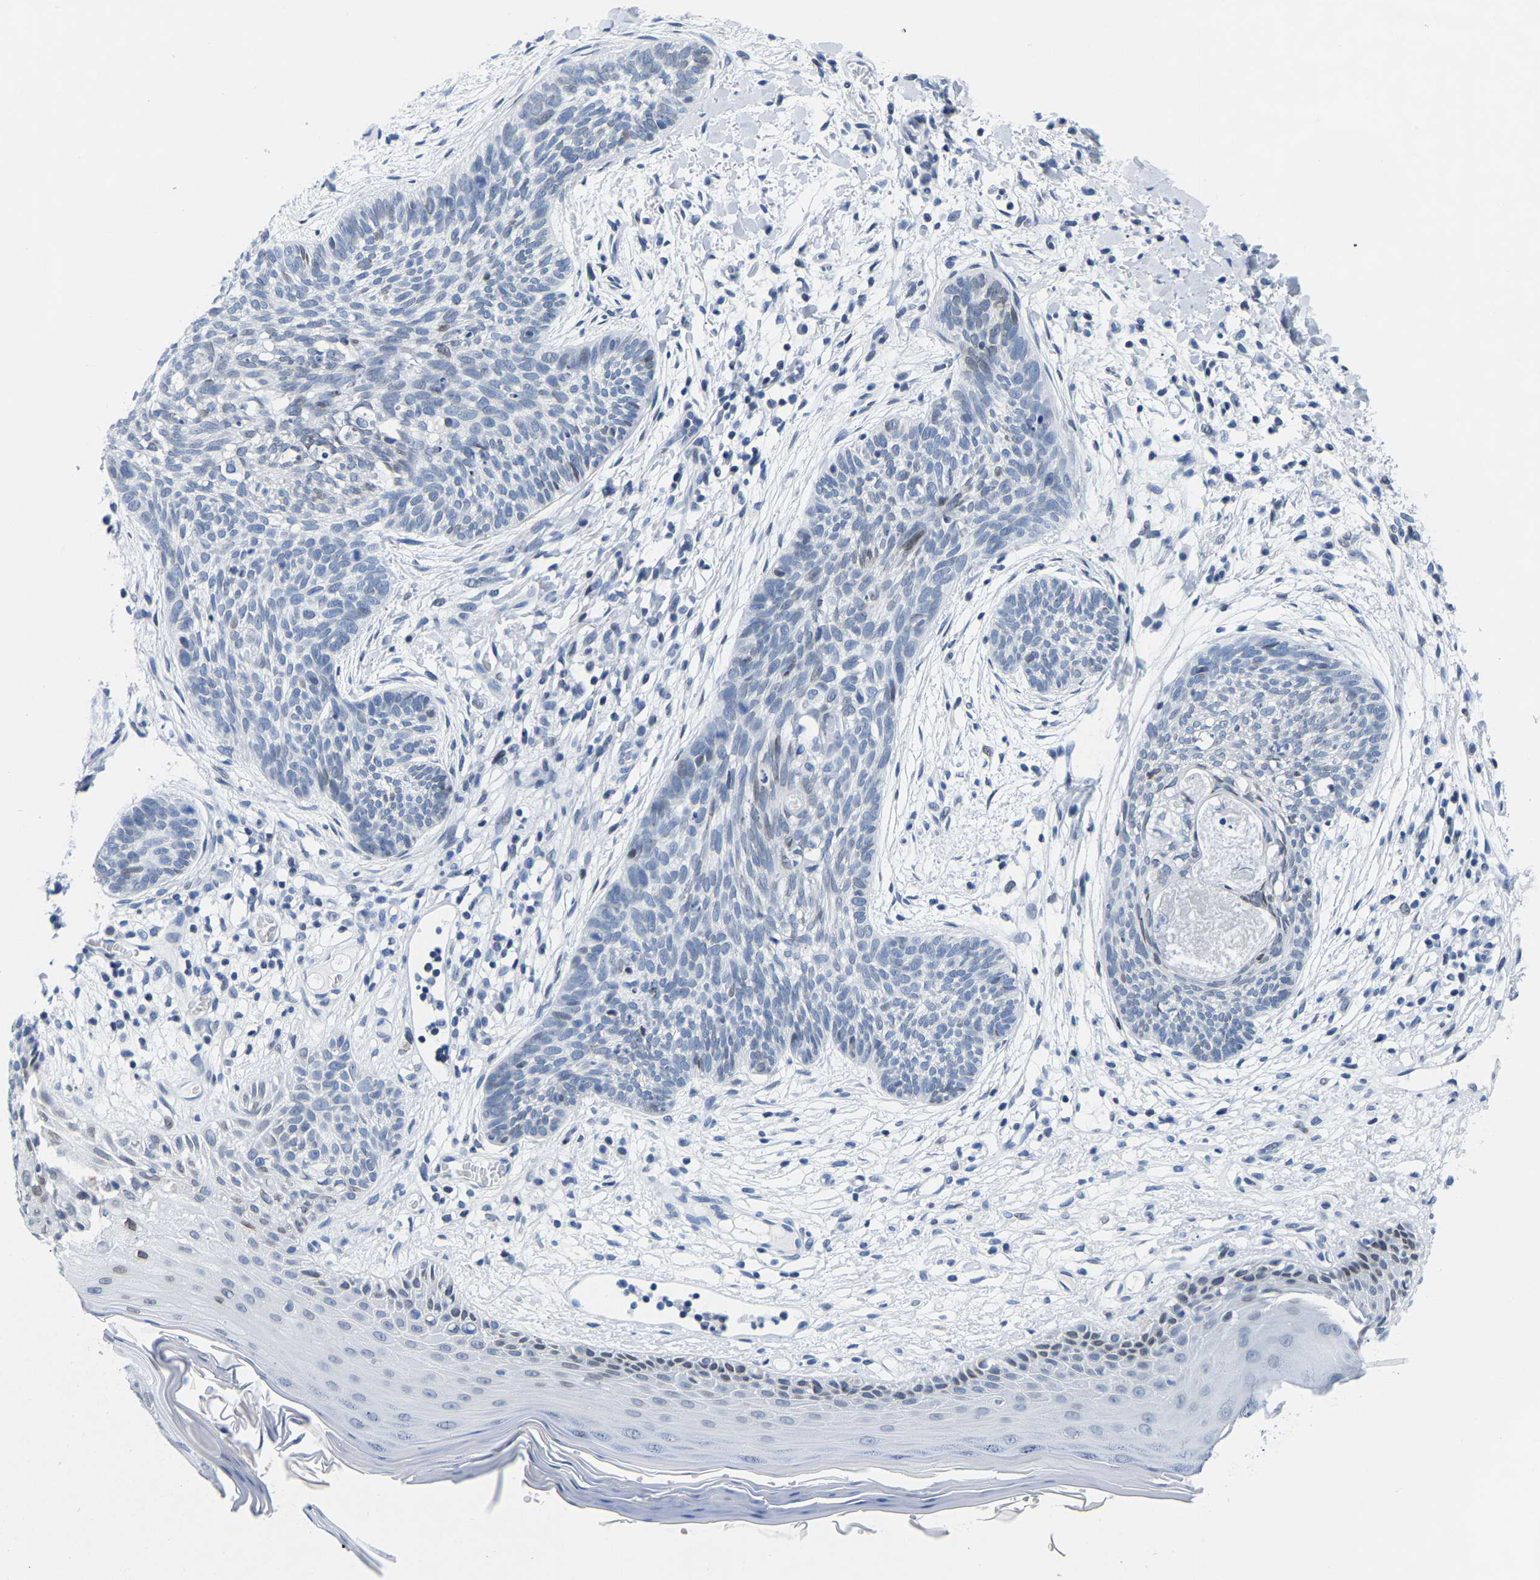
{"staining": {"intensity": "negative", "quantity": "none", "location": "none"}, "tissue": "skin cancer", "cell_type": "Tumor cells", "image_type": "cancer", "snomed": [{"axis": "morphology", "description": "Basal cell carcinoma"}, {"axis": "topography", "description": "Skin"}], "caption": "The image demonstrates no staining of tumor cells in skin cancer. Brightfield microscopy of immunohistochemistry stained with DAB (brown) and hematoxylin (blue), captured at high magnification.", "gene": "UPK3A", "patient": {"sex": "female", "age": 59}}